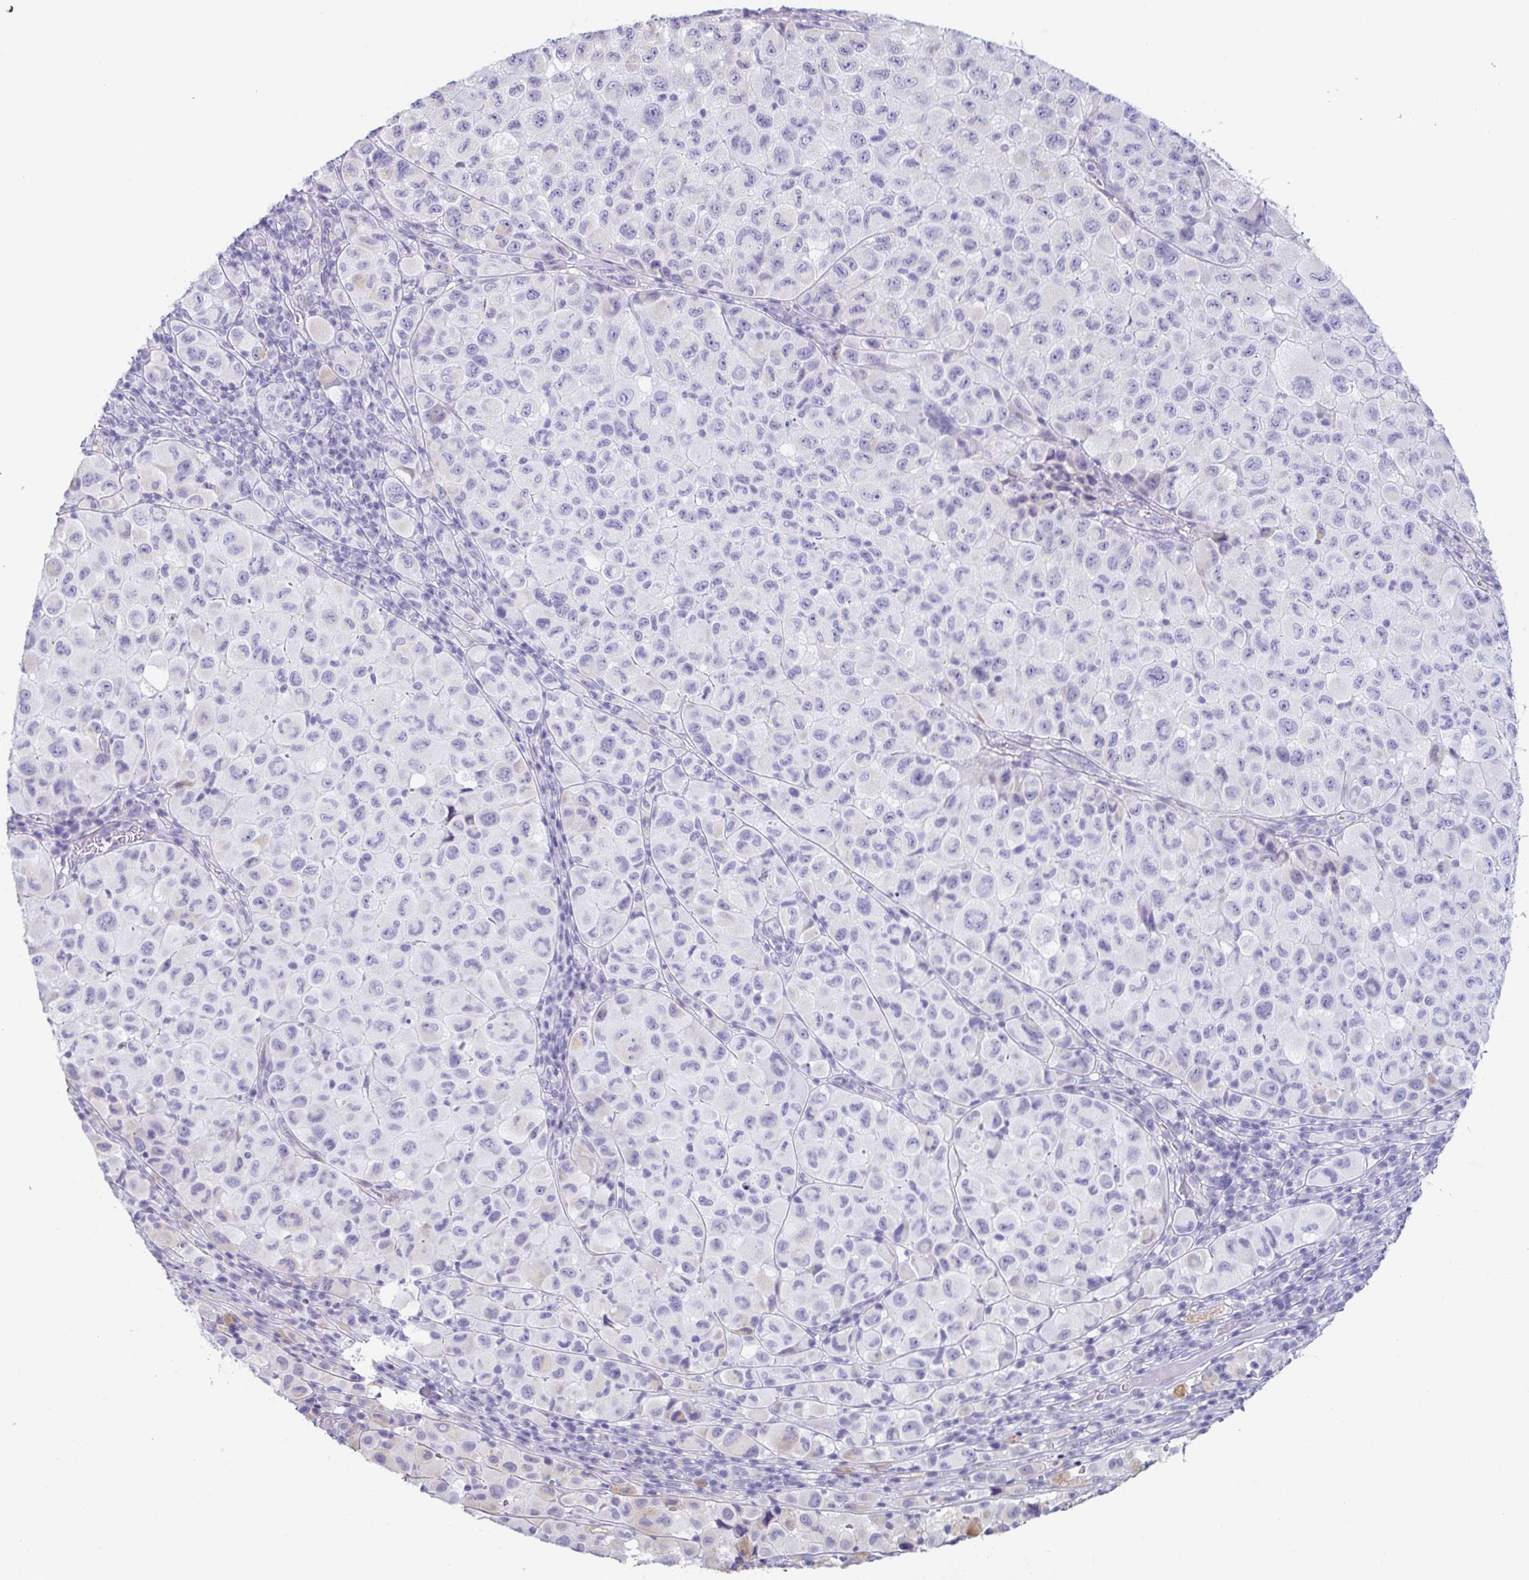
{"staining": {"intensity": "negative", "quantity": "none", "location": "none"}, "tissue": "melanoma", "cell_type": "Tumor cells", "image_type": "cancer", "snomed": [{"axis": "morphology", "description": "Malignant melanoma, NOS"}, {"axis": "topography", "description": "Skin"}], "caption": "A high-resolution photomicrograph shows immunohistochemistry (IHC) staining of melanoma, which shows no significant positivity in tumor cells. The staining was performed using DAB to visualize the protein expression in brown, while the nuclei were stained in blue with hematoxylin (Magnification: 20x).", "gene": "PRR27", "patient": {"sex": "male", "age": 93}}